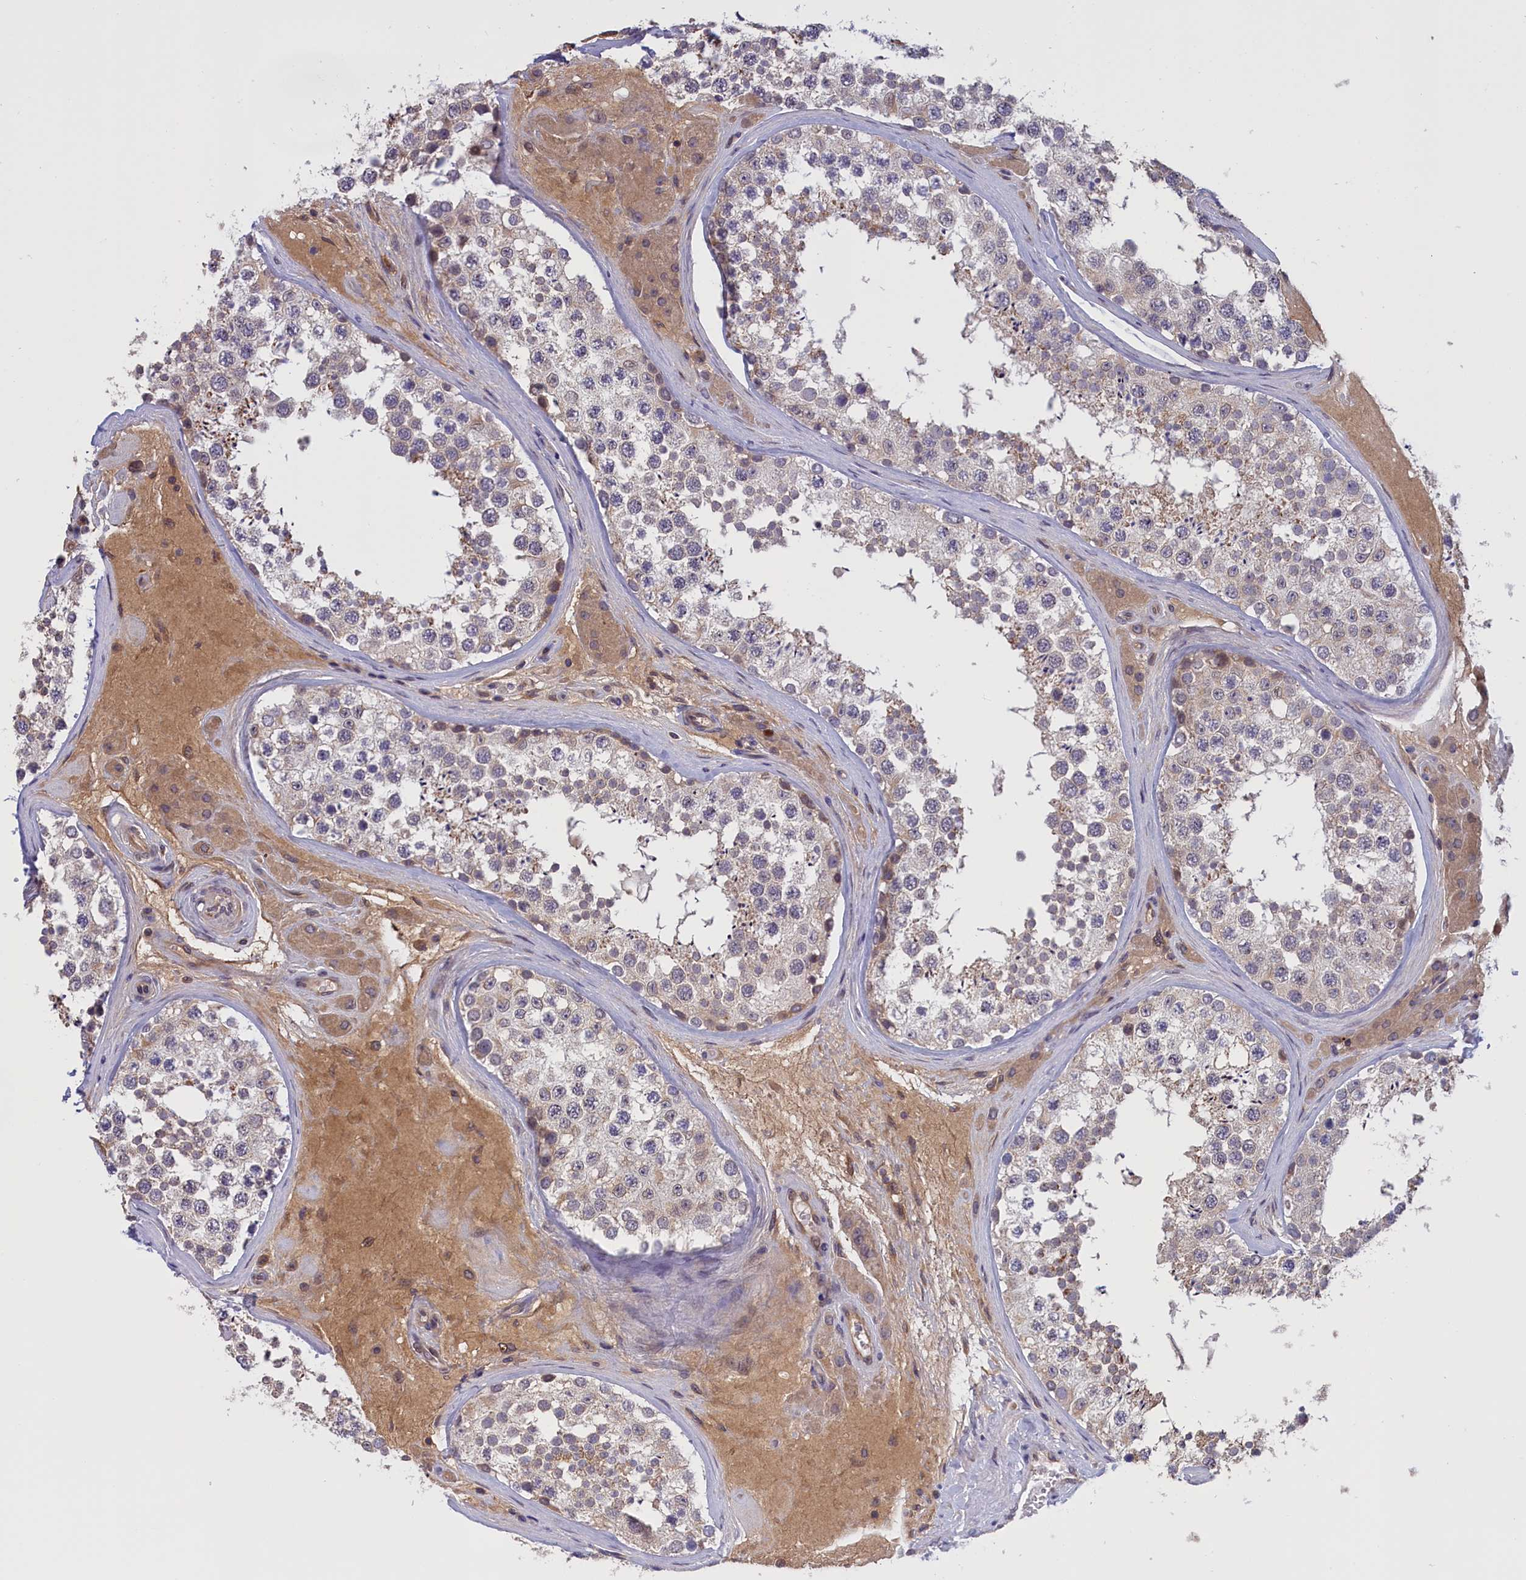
{"staining": {"intensity": "moderate", "quantity": "<25%", "location": "cytoplasmic/membranous"}, "tissue": "testis", "cell_type": "Cells in seminiferous ducts", "image_type": "normal", "snomed": [{"axis": "morphology", "description": "Normal tissue, NOS"}, {"axis": "topography", "description": "Testis"}], "caption": "The immunohistochemical stain shows moderate cytoplasmic/membranous positivity in cells in seminiferous ducts of unremarkable testis. (brown staining indicates protein expression, while blue staining denotes nuclei).", "gene": "IGFALS", "patient": {"sex": "male", "age": 46}}